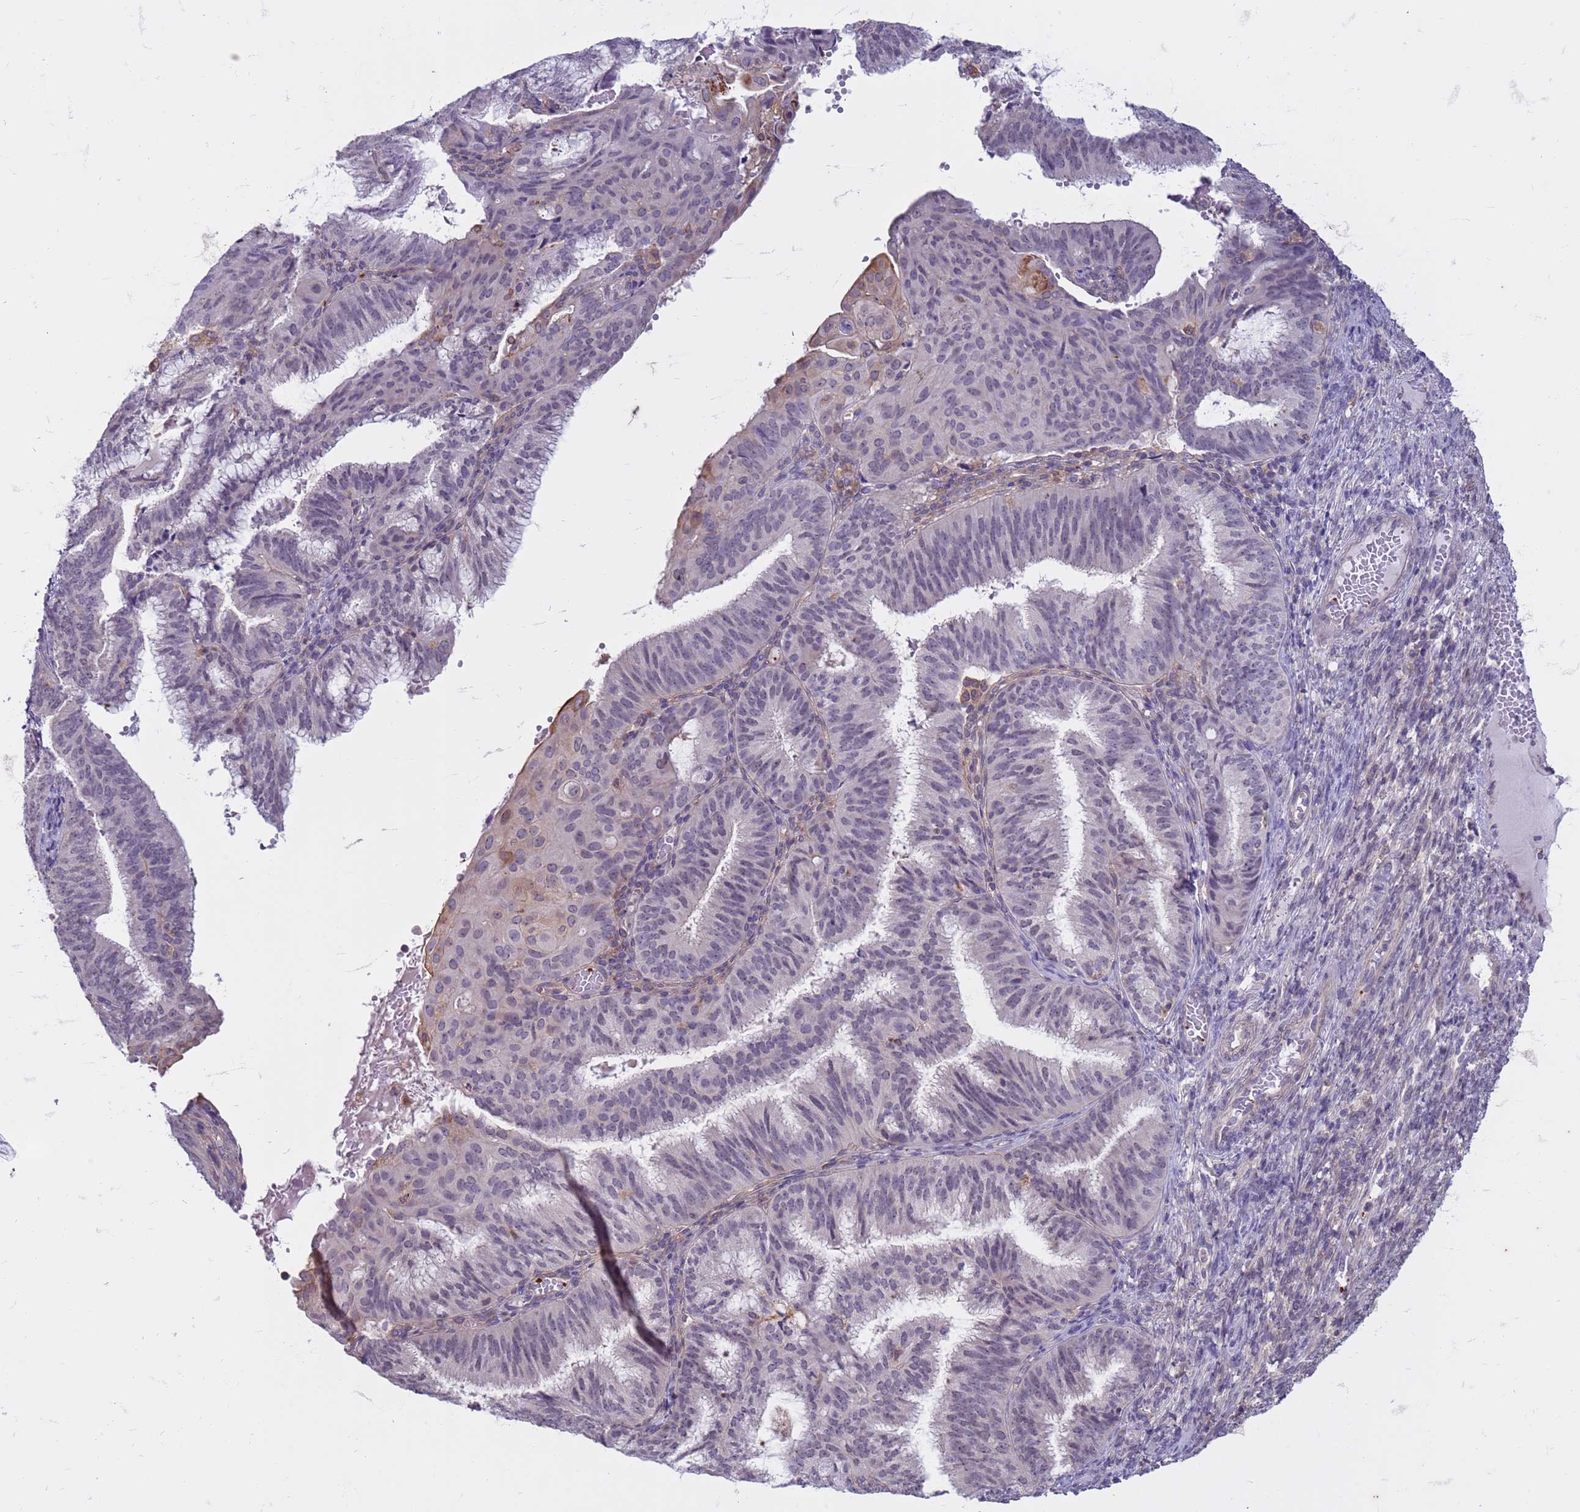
{"staining": {"intensity": "negative", "quantity": "none", "location": "none"}, "tissue": "endometrial cancer", "cell_type": "Tumor cells", "image_type": "cancer", "snomed": [{"axis": "morphology", "description": "Adenocarcinoma, NOS"}, {"axis": "topography", "description": "Endometrium"}], "caption": "The photomicrograph displays no significant staining in tumor cells of adenocarcinoma (endometrial).", "gene": "SLC15A3", "patient": {"sex": "female", "age": 49}}